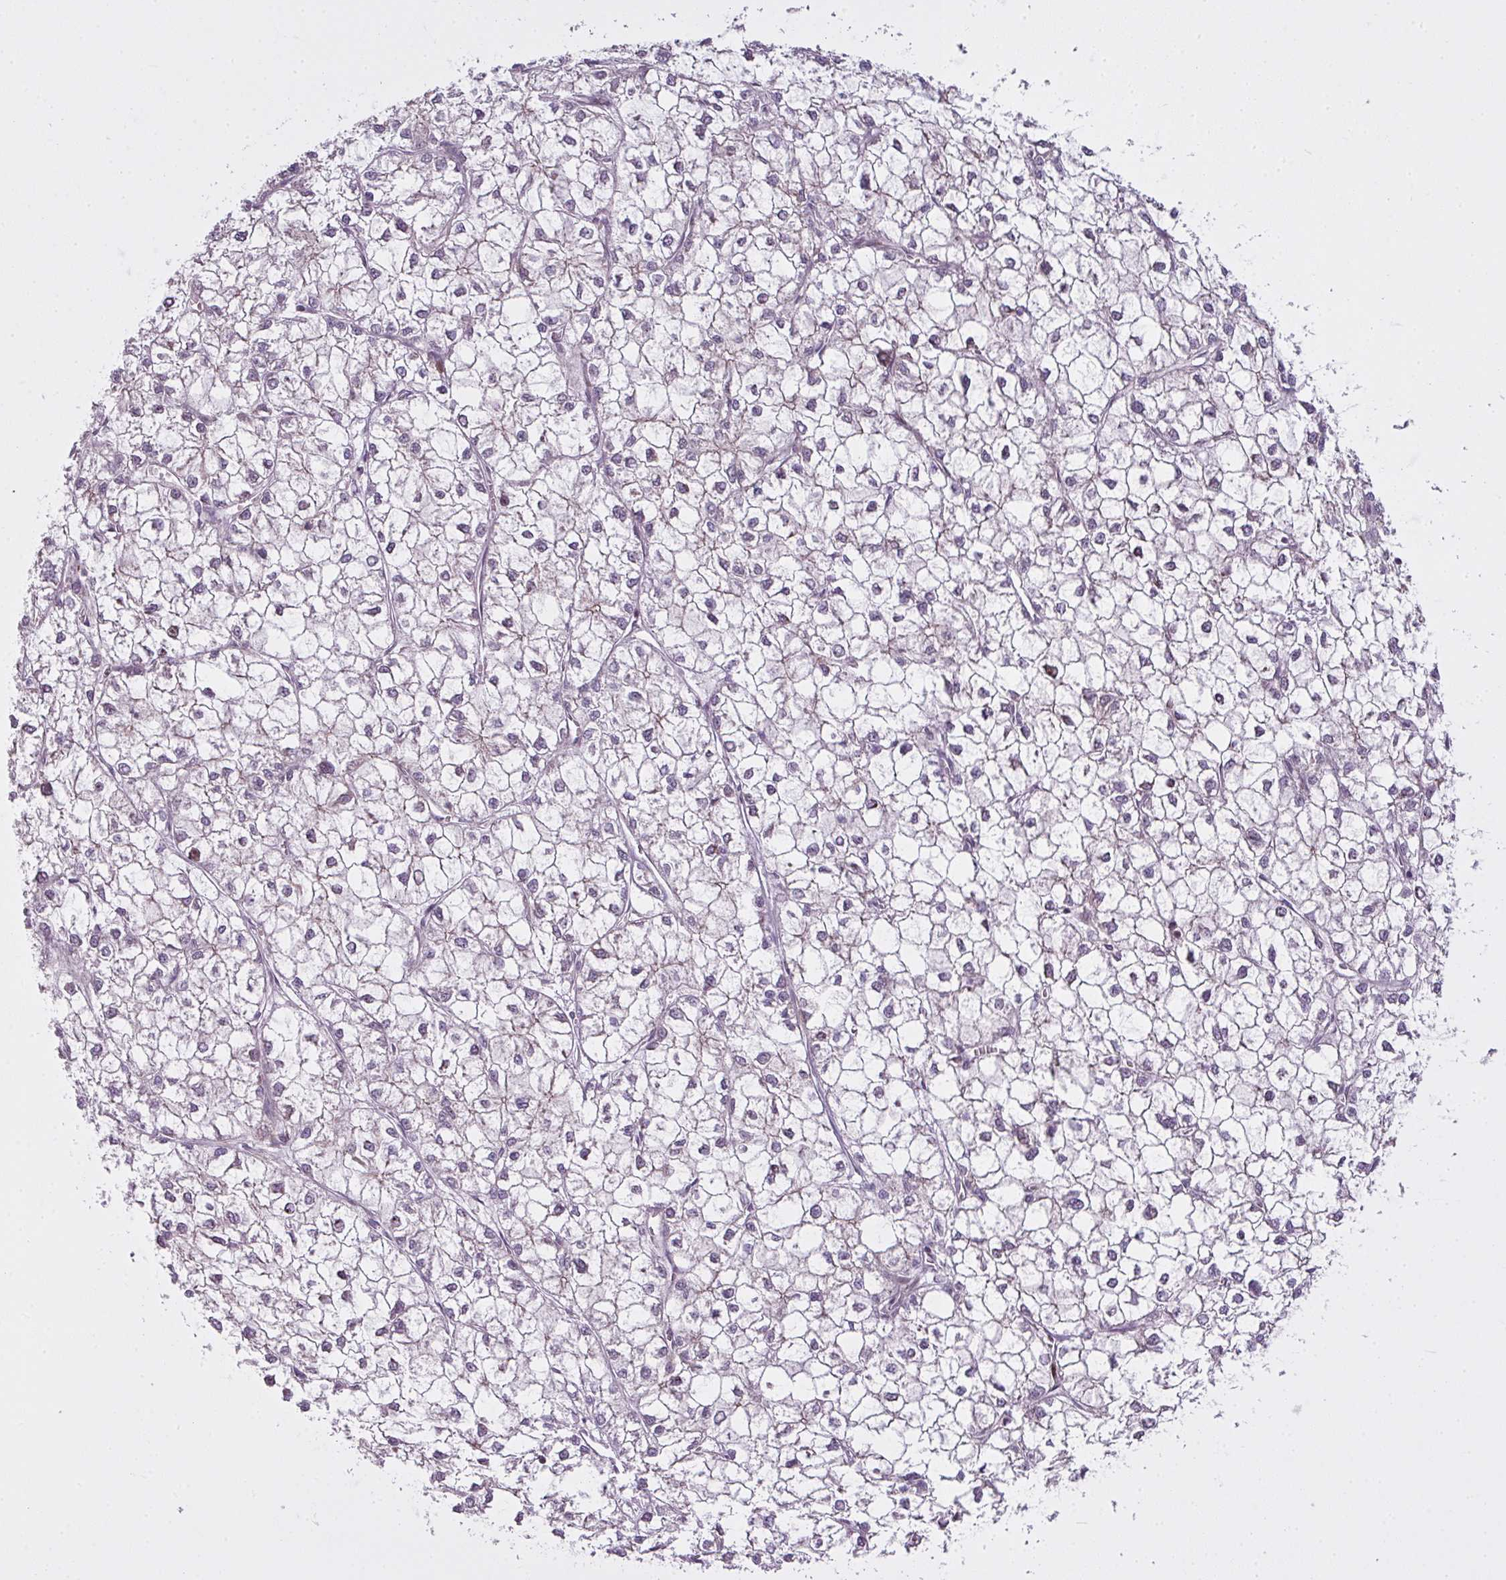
{"staining": {"intensity": "moderate", "quantity": "<25%", "location": "nuclear"}, "tissue": "liver cancer", "cell_type": "Tumor cells", "image_type": "cancer", "snomed": [{"axis": "morphology", "description": "Carcinoma, Hepatocellular, NOS"}, {"axis": "topography", "description": "Liver"}], "caption": "The photomicrograph shows a brown stain indicating the presence of a protein in the nuclear of tumor cells in liver cancer.", "gene": "ZNF688", "patient": {"sex": "female", "age": 43}}